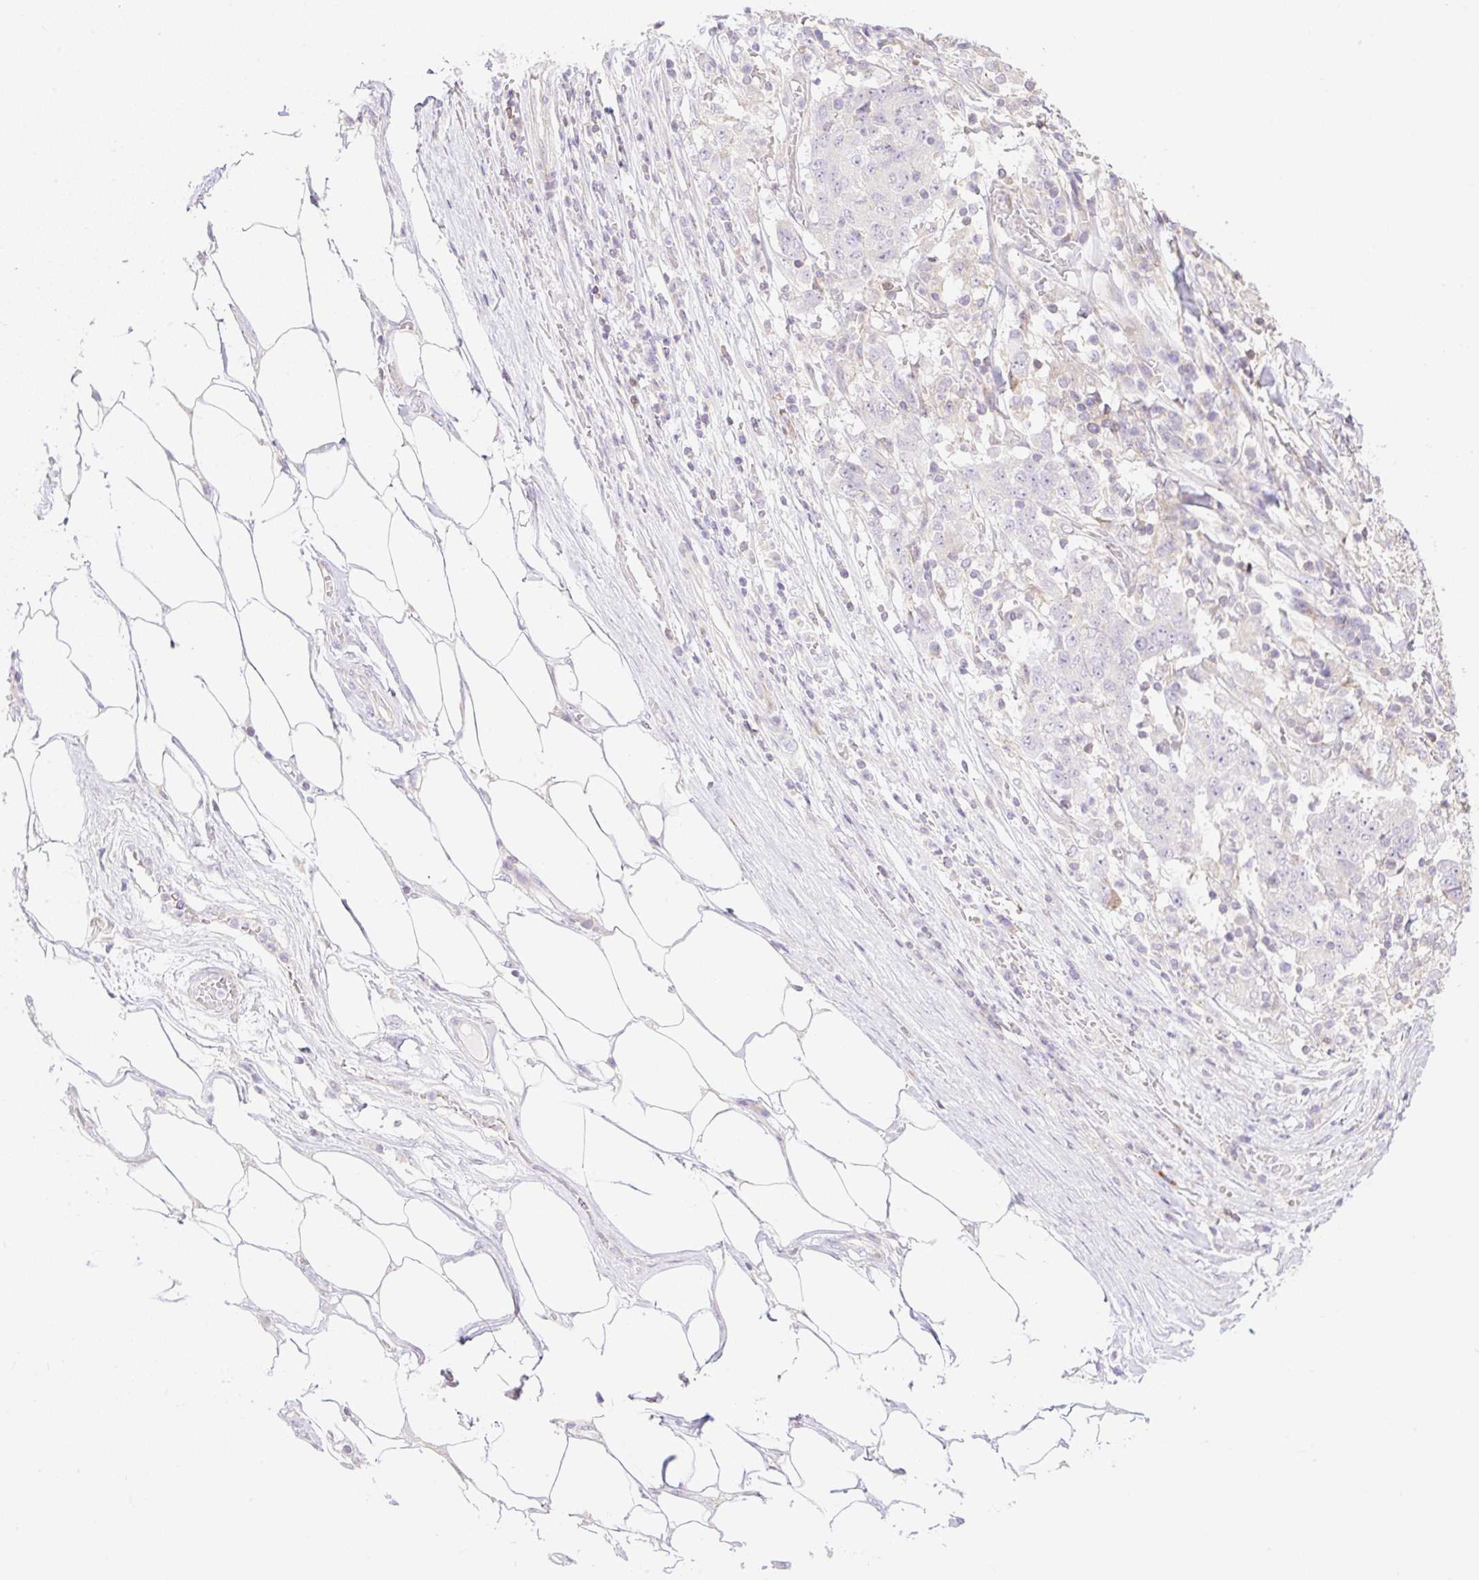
{"staining": {"intensity": "negative", "quantity": "none", "location": "none"}, "tissue": "stomach cancer", "cell_type": "Tumor cells", "image_type": "cancer", "snomed": [{"axis": "morphology", "description": "Adenocarcinoma, NOS"}, {"axis": "topography", "description": "Stomach"}], "caption": "This photomicrograph is of stomach cancer (adenocarcinoma) stained with immunohistochemistry to label a protein in brown with the nuclei are counter-stained blue. There is no expression in tumor cells.", "gene": "VPS25", "patient": {"sex": "male", "age": 59}}